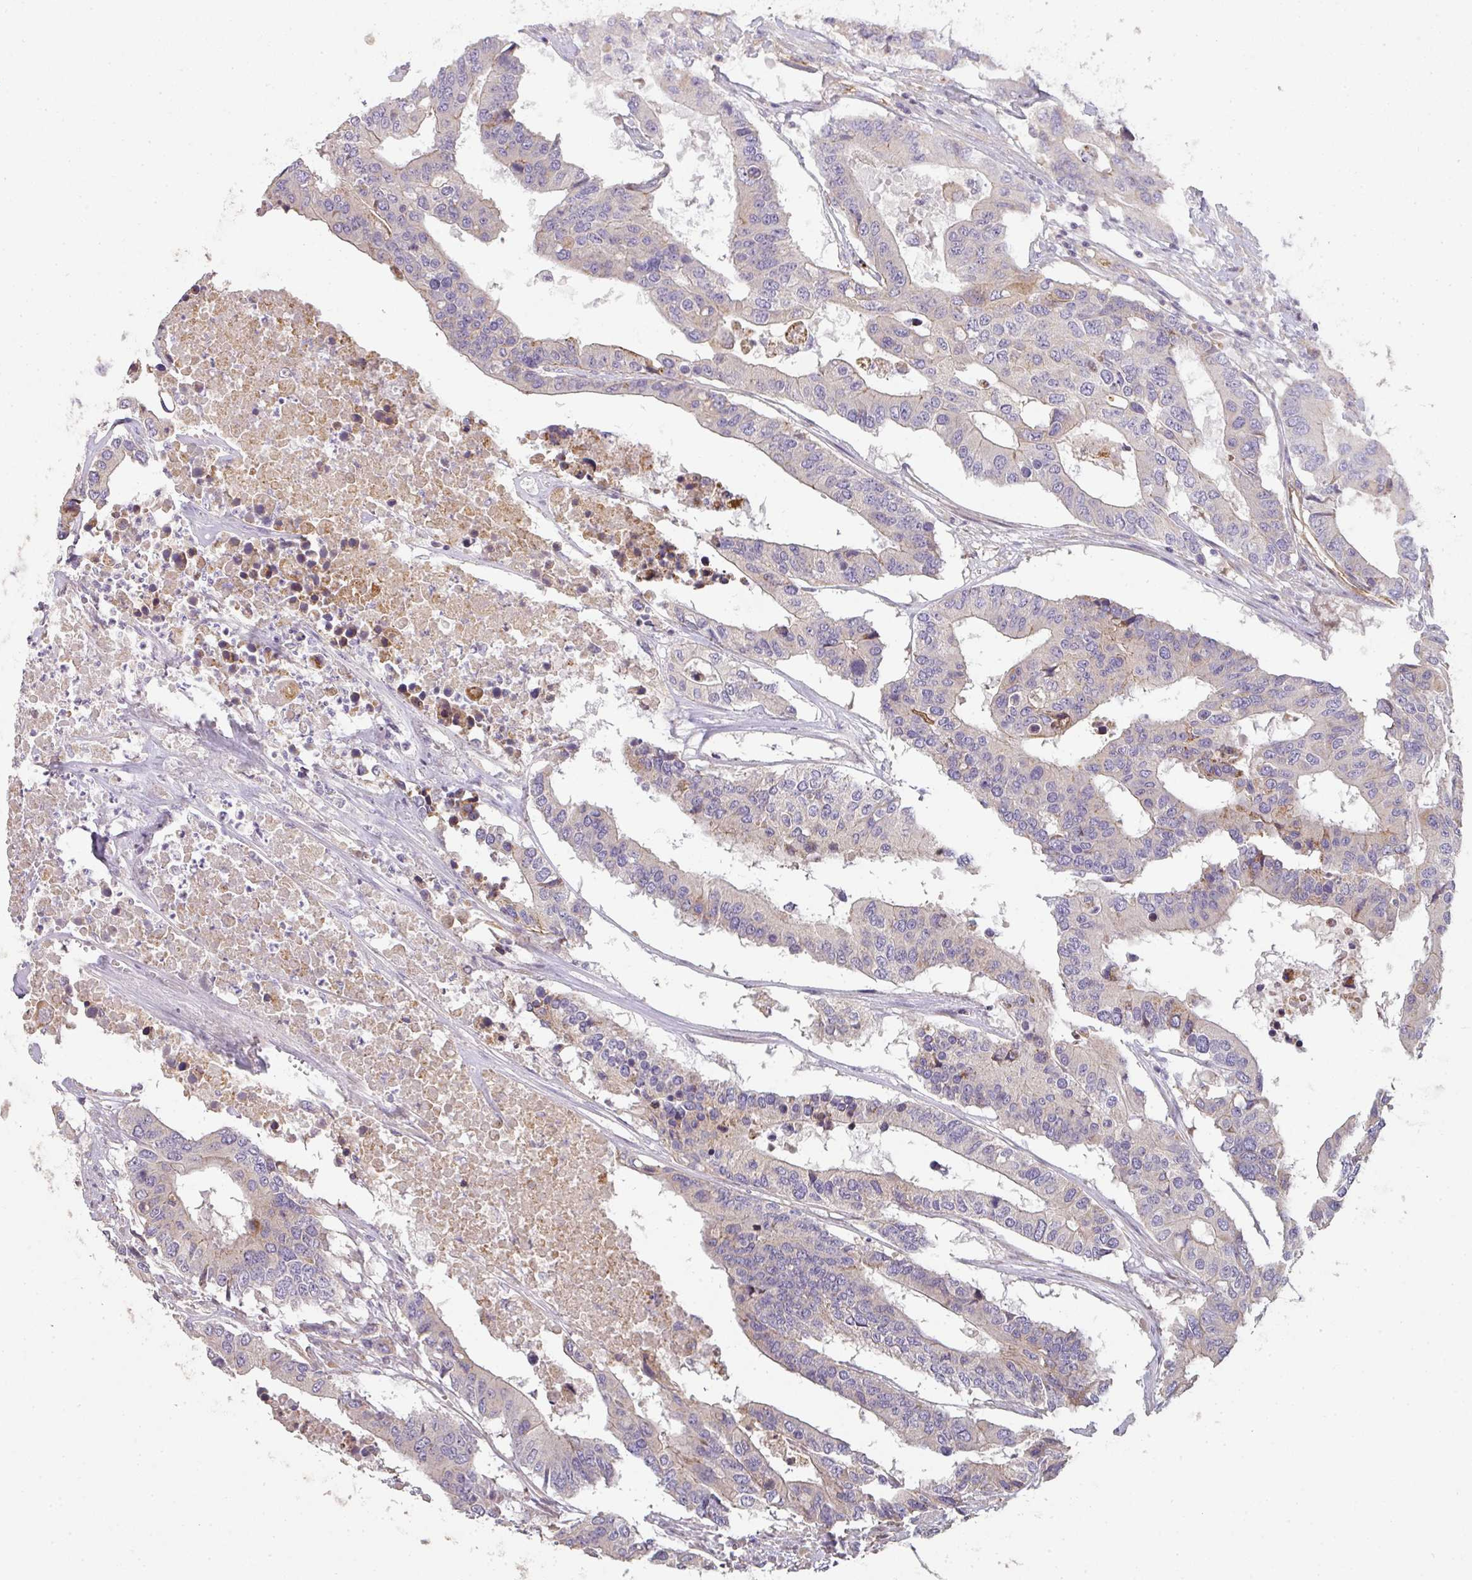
{"staining": {"intensity": "negative", "quantity": "none", "location": "none"}, "tissue": "colorectal cancer", "cell_type": "Tumor cells", "image_type": "cancer", "snomed": [{"axis": "morphology", "description": "Adenocarcinoma, NOS"}, {"axis": "topography", "description": "Colon"}], "caption": "Immunohistochemistry (IHC) of human colorectal cancer (adenocarcinoma) reveals no staining in tumor cells. (Stains: DAB (3,3'-diaminobenzidine) immunohistochemistry with hematoxylin counter stain, Microscopy: brightfield microscopy at high magnification).", "gene": "PCDH1", "patient": {"sex": "male", "age": 77}}